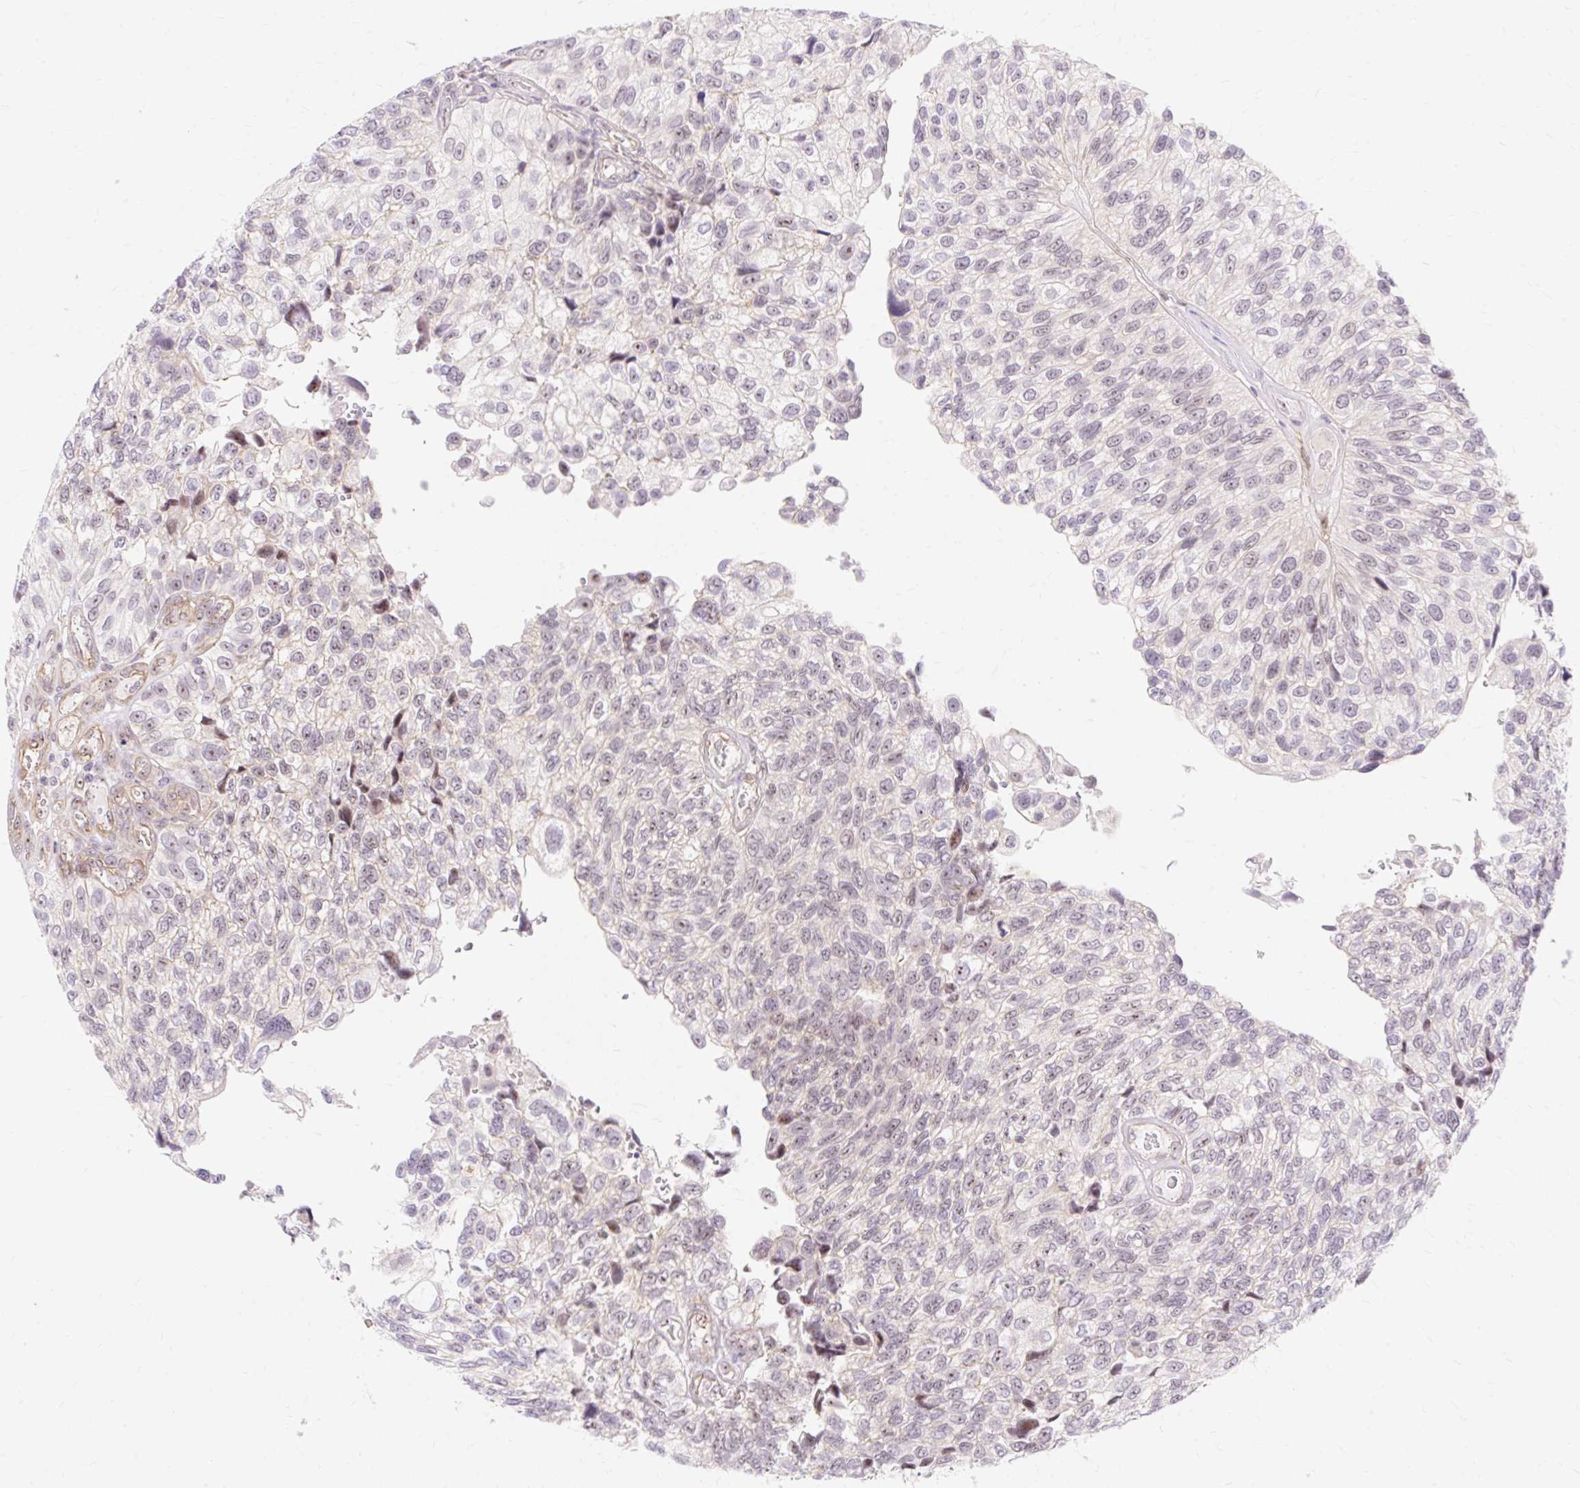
{"staining": {"intensity": "weak", "quantity": "25%-75%", "location": "nuclear"}, "tissue": "urothelial cancer", "cell_type": "Tumor cells", "image_type": "cancer", "snomed": [{"axis": "morphology", "description": "Urothelial carcinoma, NOS"}, {"axis": "topography", "description": "Urinary bladder"}], "caption": "Immunohistochemistry (IHC) of urothelial cancer exhibits low levels of weak nuclear positivity in about 25%-75% of tumor cells. The staining was performed using DAB to visualize the protein expression in brown, while the nuclei were stained in blue with hematoxylin (Magnification: 20x).", "gene": "OBP2A", "patient": {"sex": "male", "age": 87}}